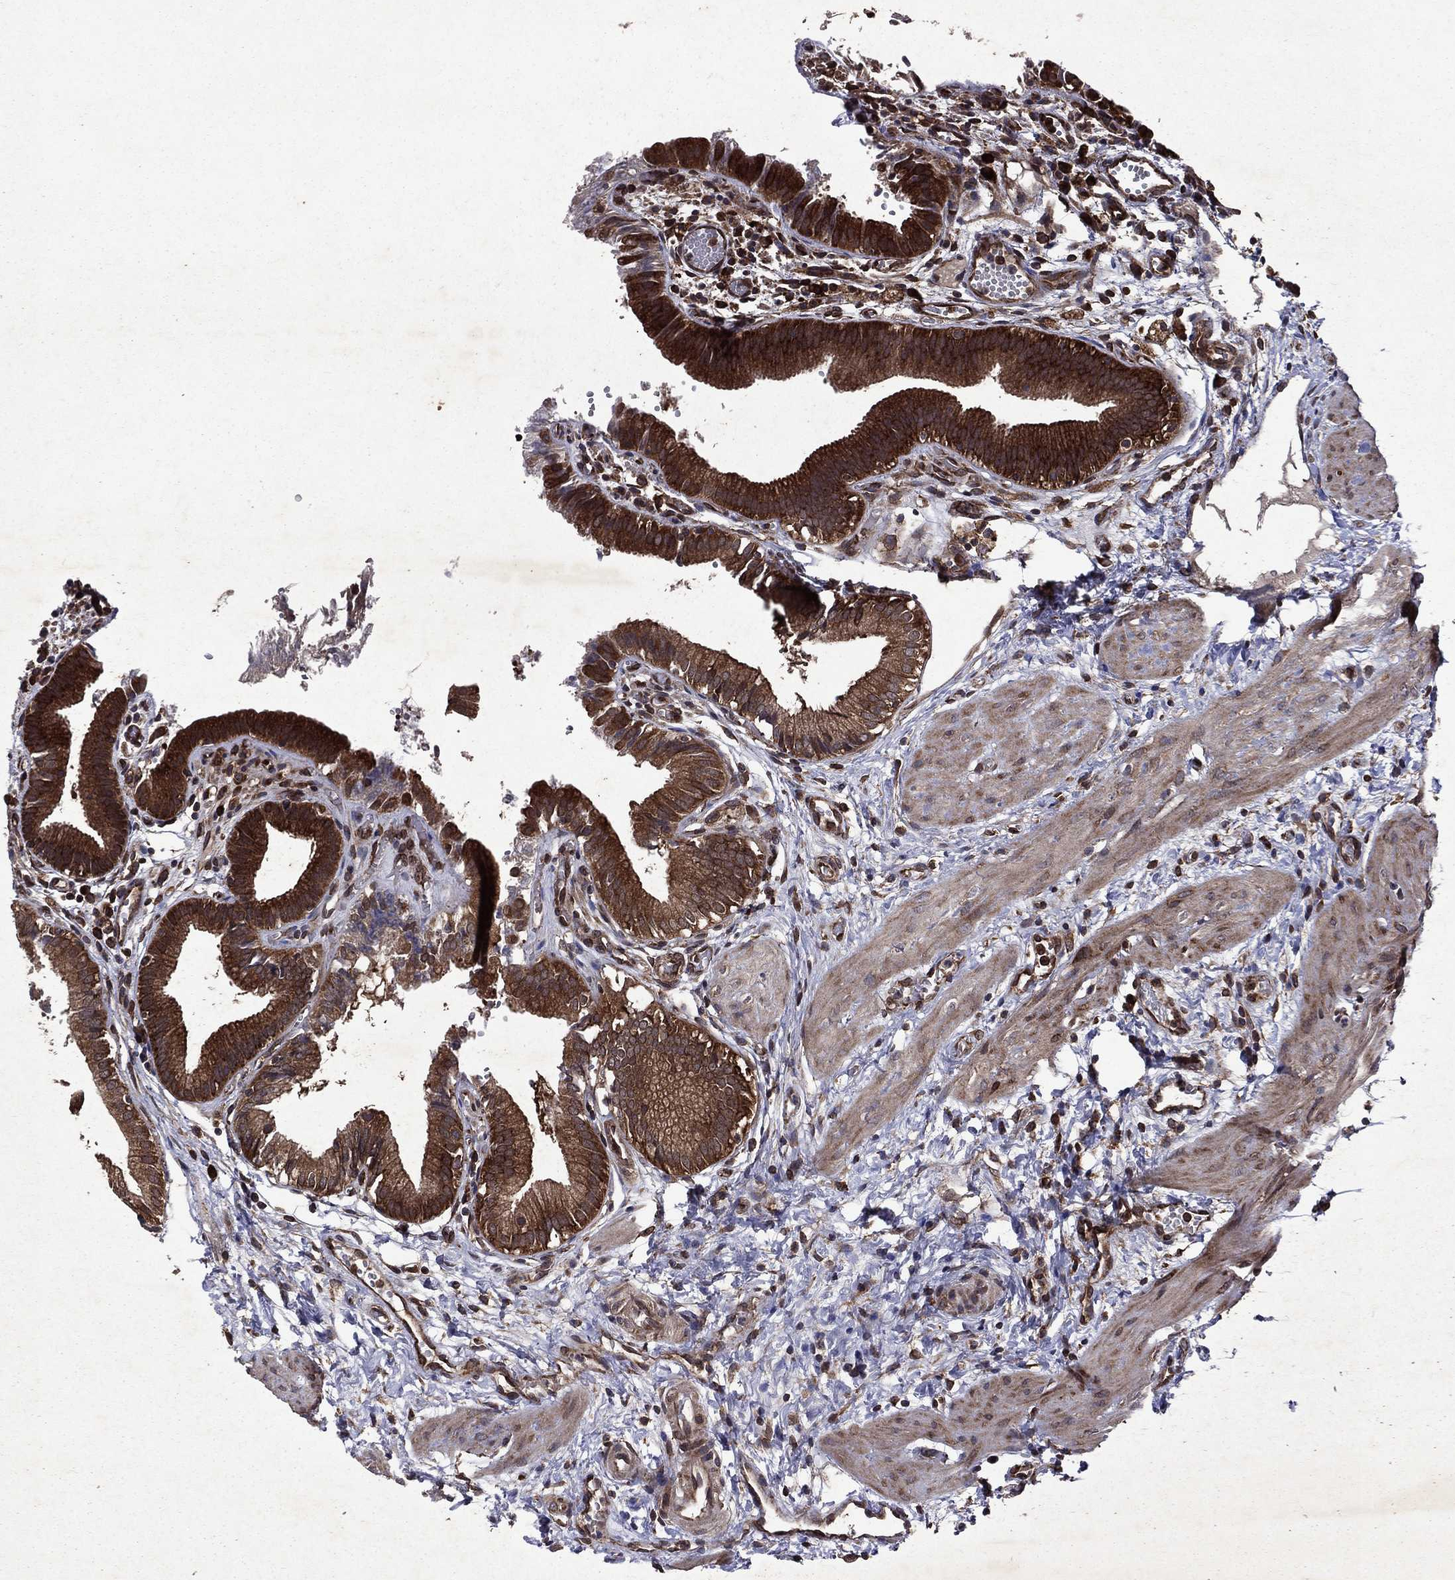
{"staining": {"intensity": "strong", "quantity": ">75%", "location": "cytoplasmic/membranous"}, "tissue": "gallbladder", "cell_type": "Glandular cells", "image_type": "normal", "snomed": [{"axis": "morphology", "description": "Normal tissue, NOS"}, {"axis": "topography", "description": "Gallbladder"}], "caption": "High-power microscopy captured an IHC histopathology image of unremarkable gallbladder, revealing strong cytoplasmic/membranous positivity in about >75% of glandular cells.", "gene": "EIF2B4", "patient": {"sex": "female", "age": 24}}